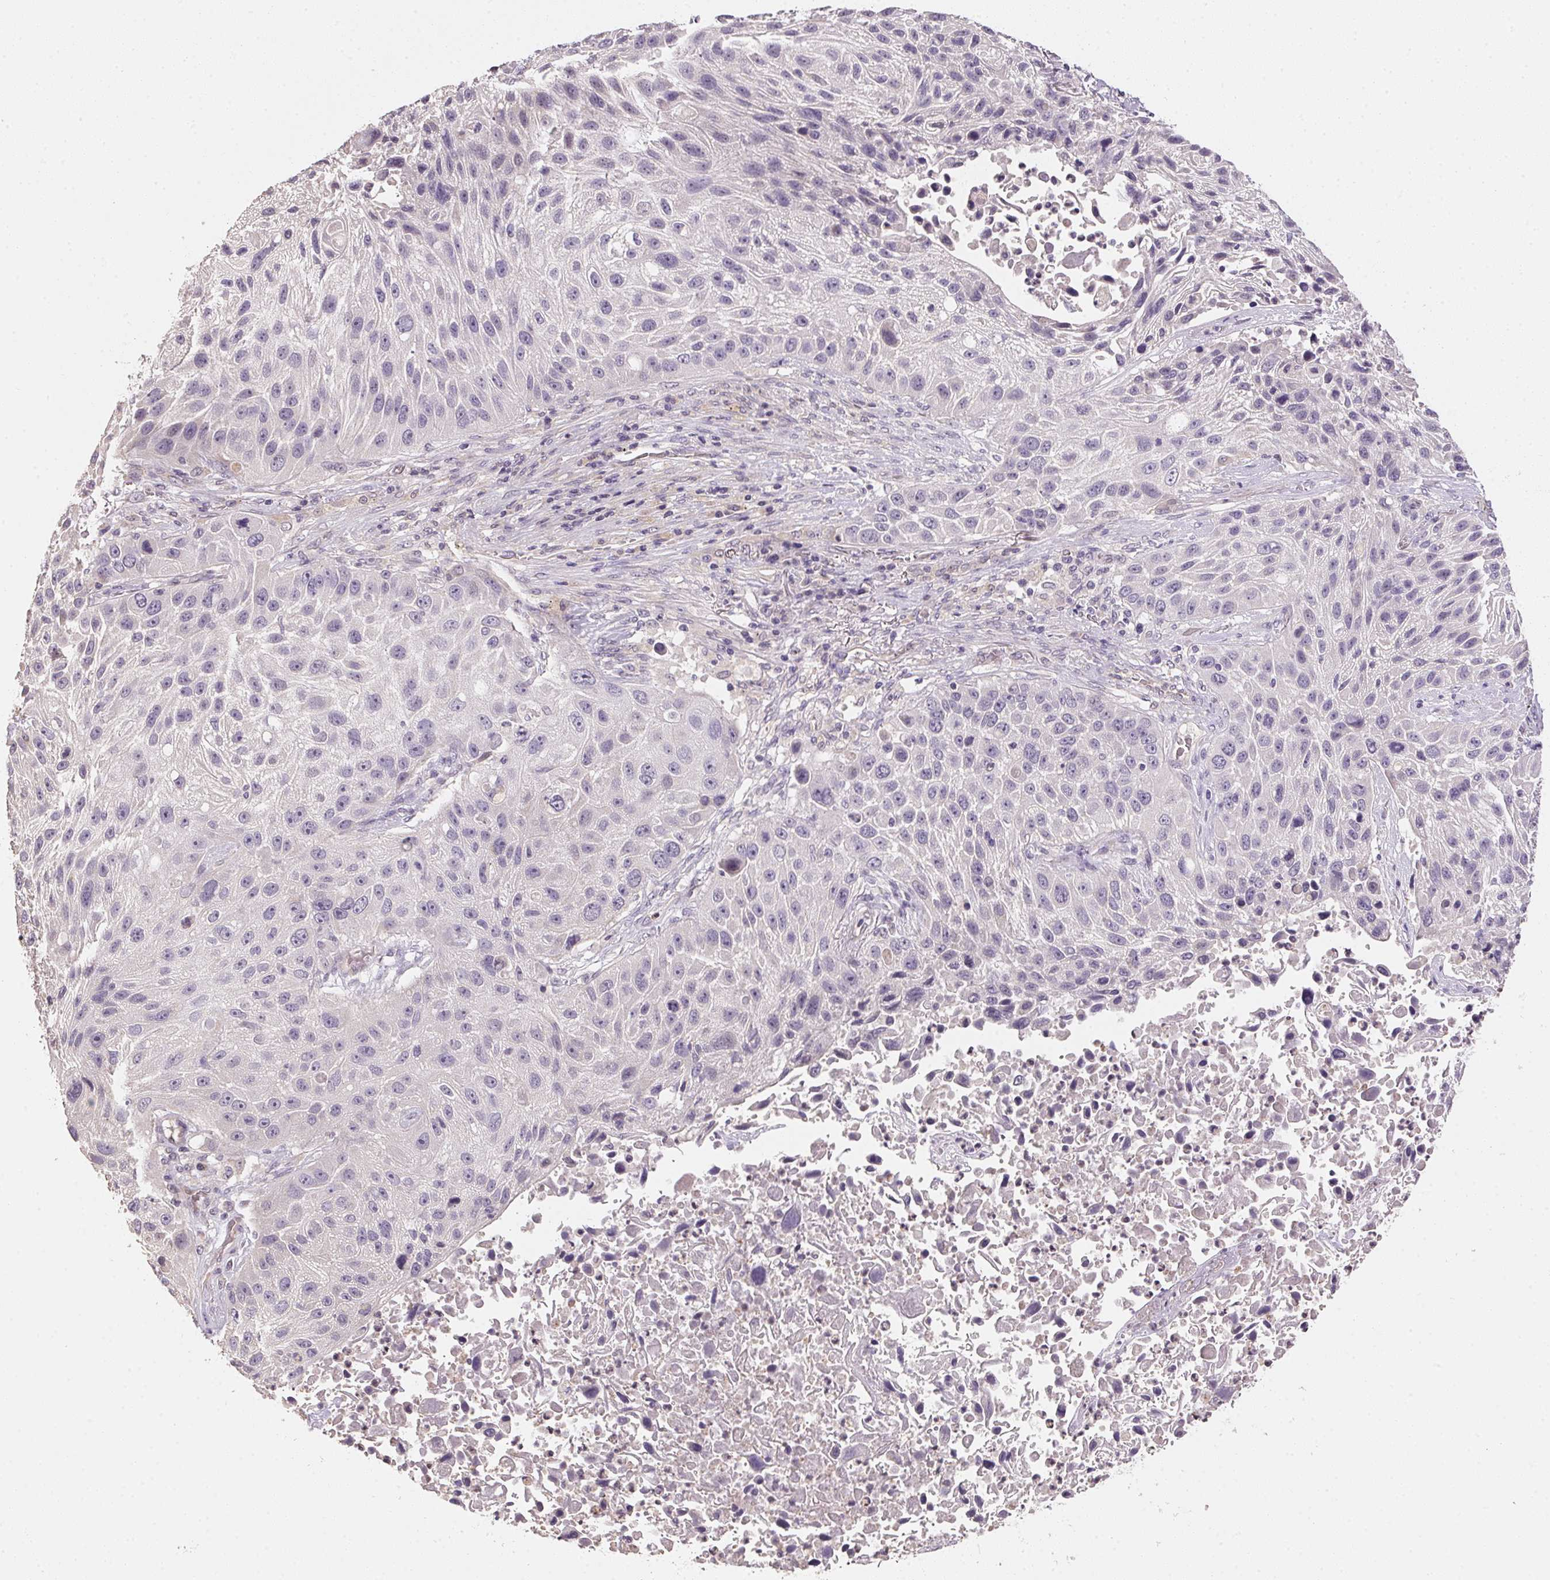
{"staining": {"intensity": "negative", "quantity": "none", "location": "none"}, "tissue": "lung cancer", "cell_type": "Tumor cells", "image_type": "cancer", "snomed": [{"axis": "morphology", "description": "Normal morphology"}, {"axis": "morphology", "description": "Squamous cell carcinoma, NOS"}, {"axis": "topography", "description": "Lymph node"}, {"axis": "topography", "description": "Lung"}], "caption": "This is a image of immunohistochemistry staining of lung cancer (squamous cell carcinoma), which shows no staining in tumor cells.", "gene": "ALDH8A1", "patient": {"sex": "male", "age": 67}}